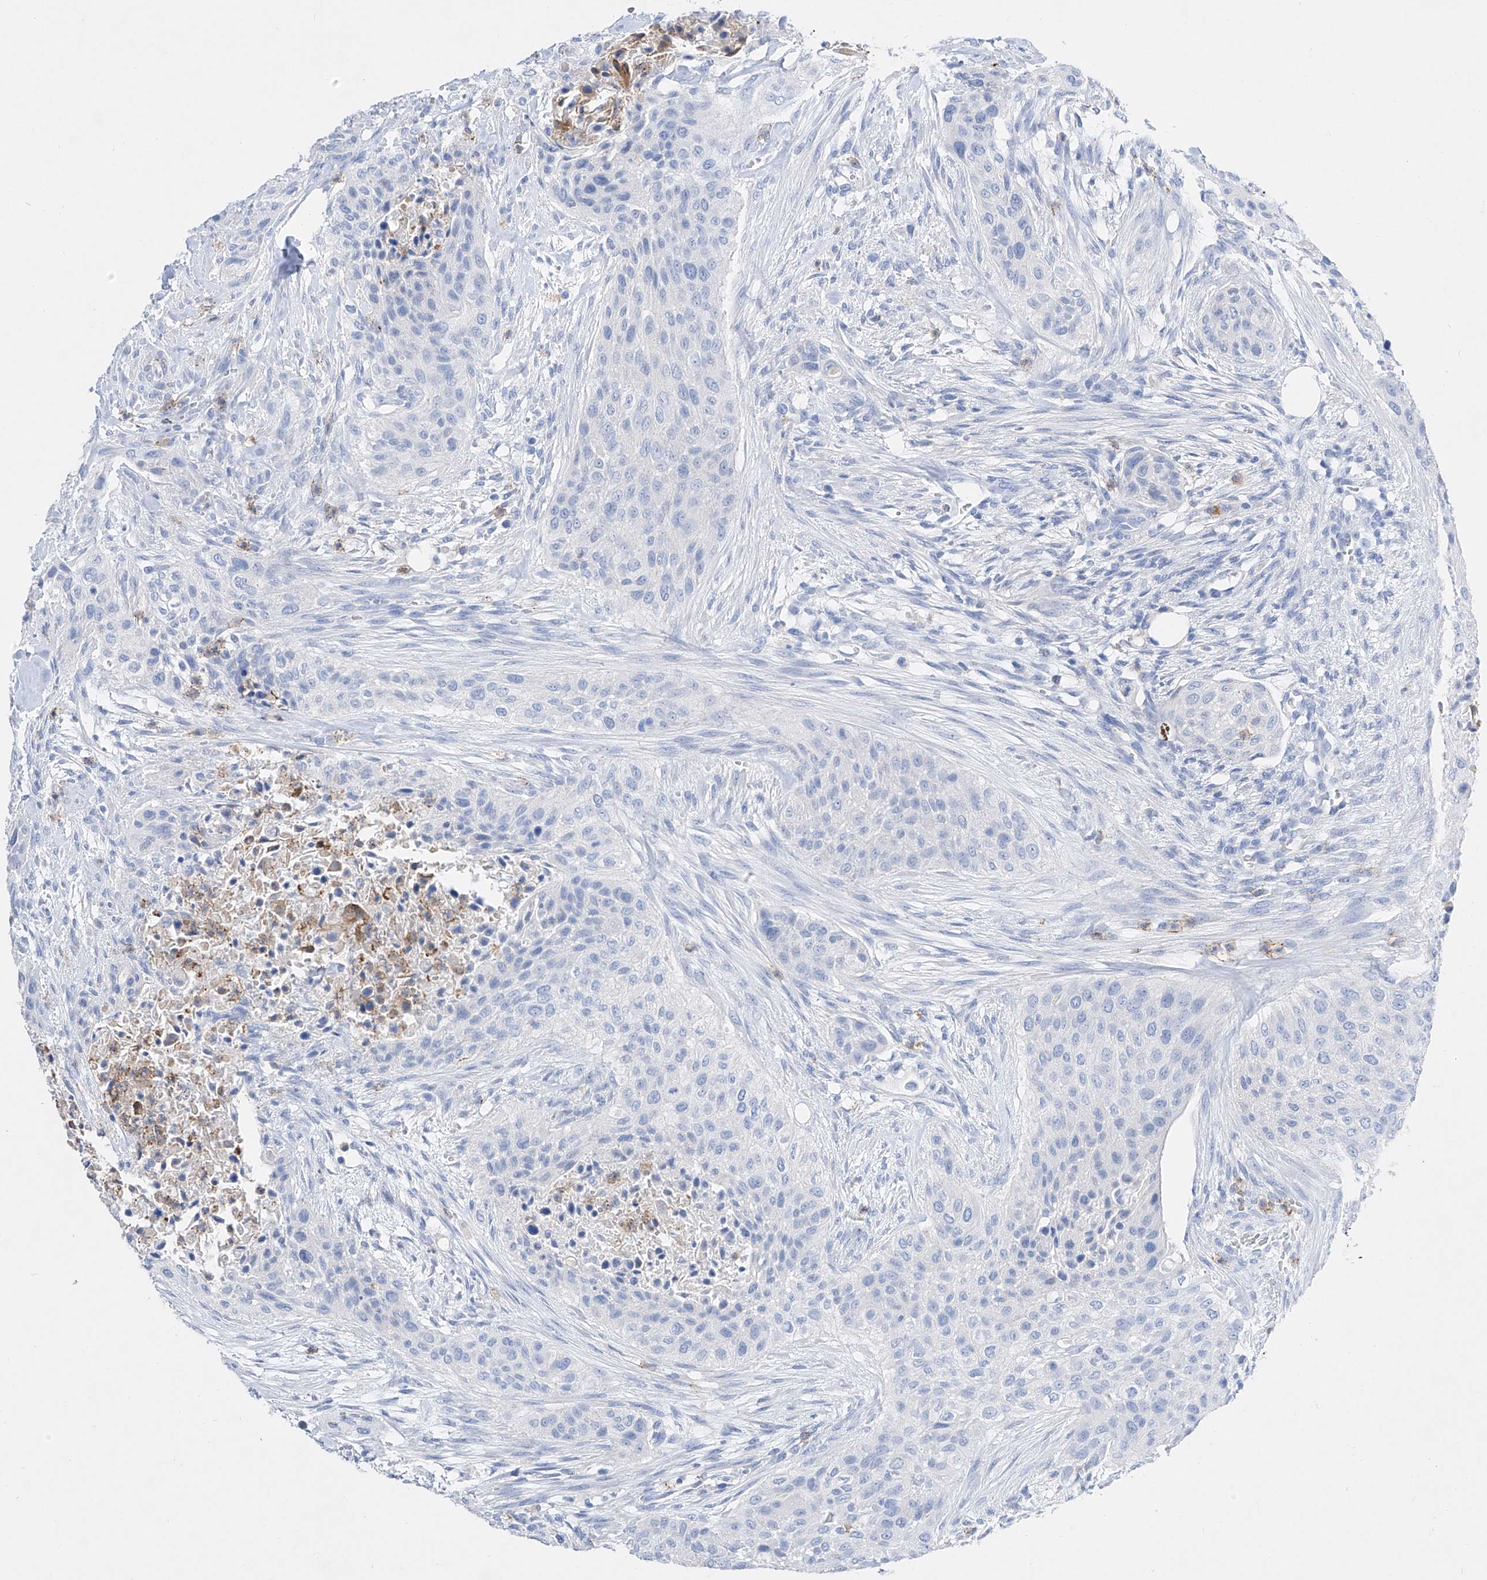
{"staining": {"intensity": "negative", "quantity": "none", "location": "none"}, "tissue": "urothelial cancer", "cell_type": "Tumor cells", "image_type": "cancer", "snomed": [{"axis": "morphology", "description": "Urothelial carcinoma, High grade"}, {"axis": "topography", "description": "Urinary bladder"}], "caption": "Image shows no significant protein positivity in tumor cells of urothelial cancer.", "gene": "TM7SF2", "patient": {"sex": "male", "age": 35}}